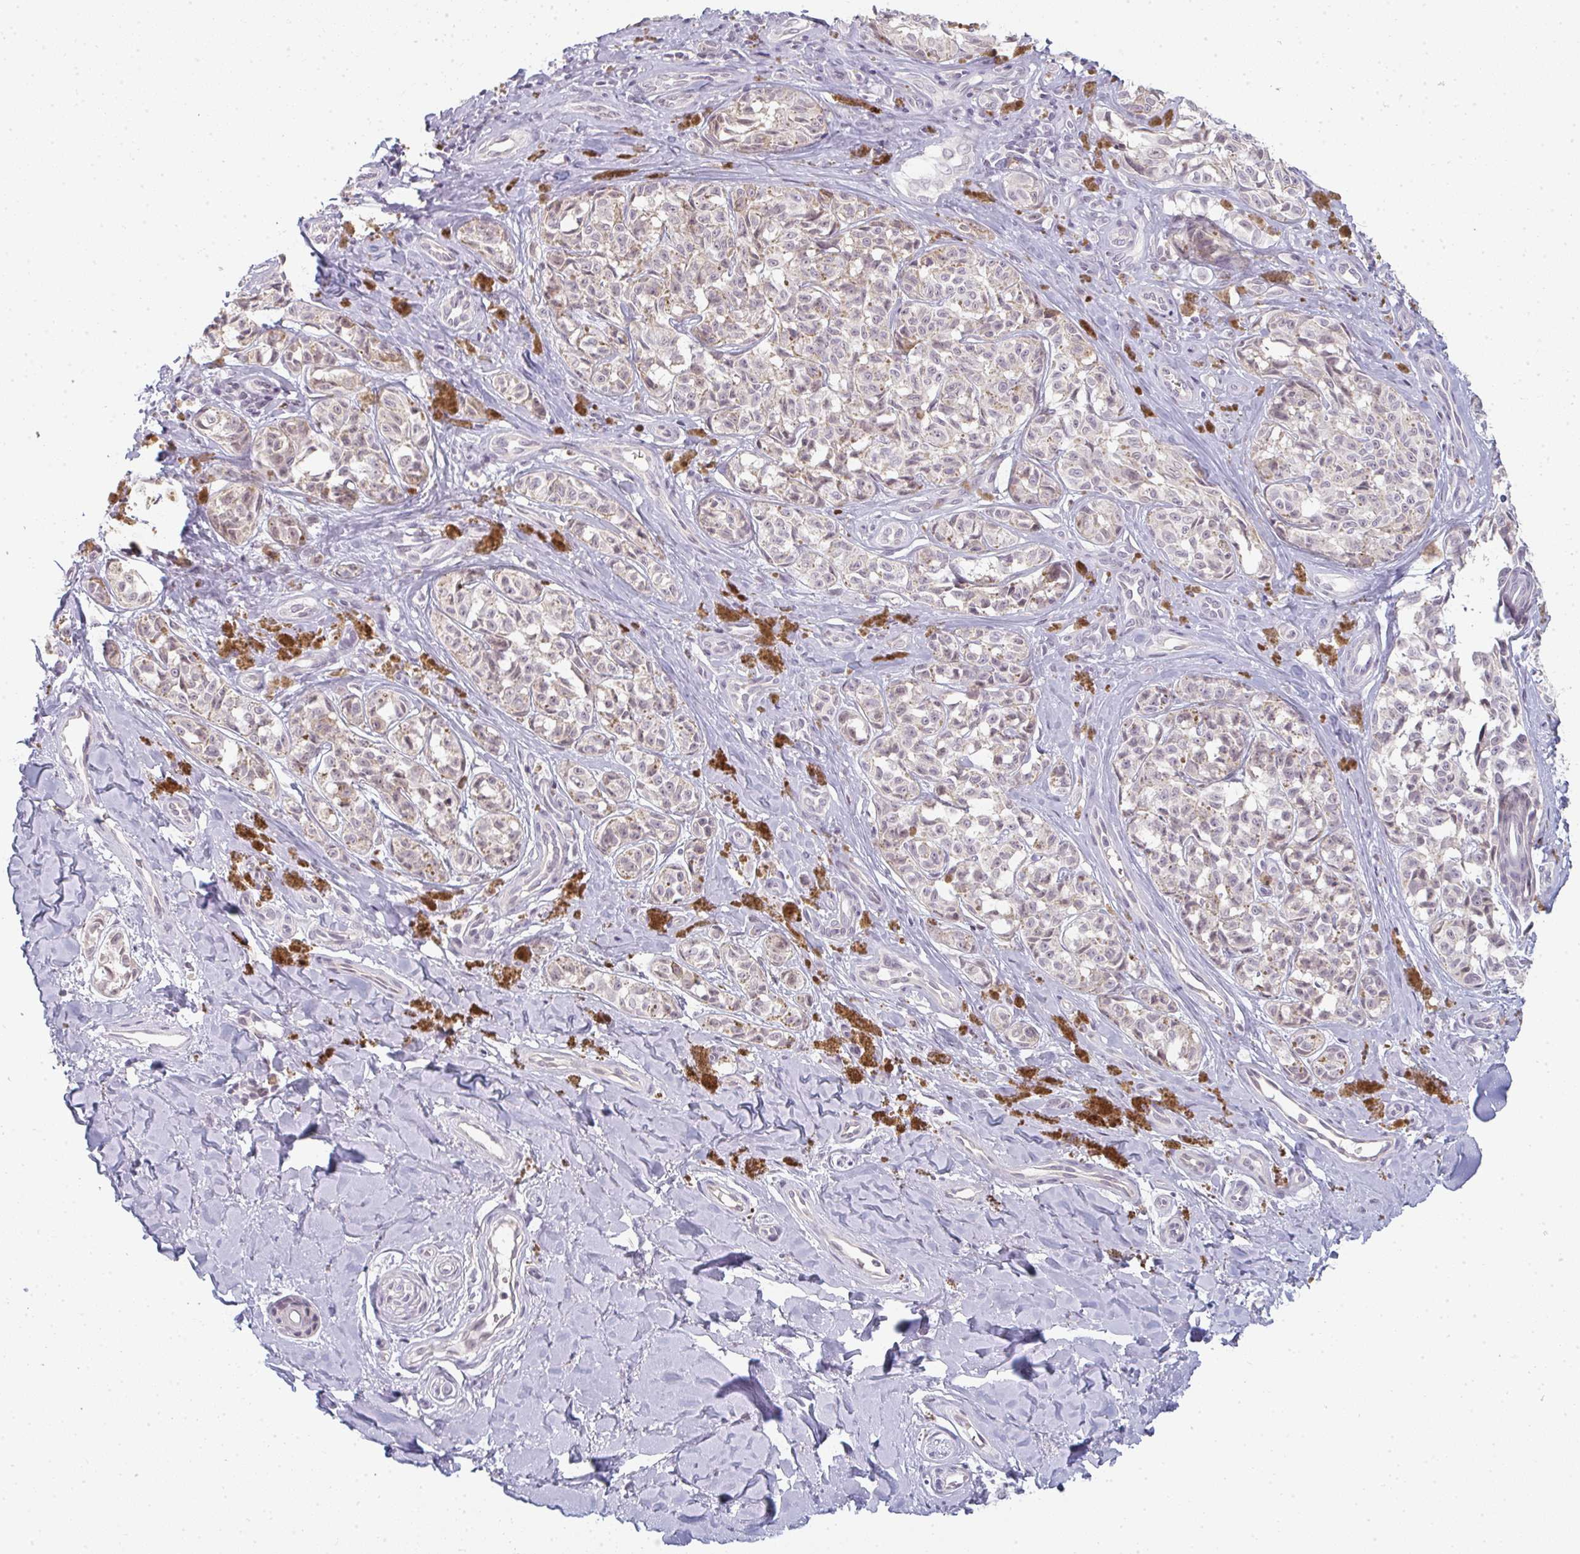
{"staining": {"intensity": "weak", "quantity": "<25%", "location": "cytoplasmic/membranous"}, "tissue": "melanoma", "cell_type": "Tumor cells", "image_type": "cancer", "snomed": [{"axis": "morphology", "description": "Malignant melanoma, NOS"}, {"axis": "topography", "description": "Skin"}], "caption": "Malignant melanoma was stained to show a protein in brown. There is no significant expression in tumor cells.", "gene": "RBBP6", "patient": {"sex": "female", "age": 65}}